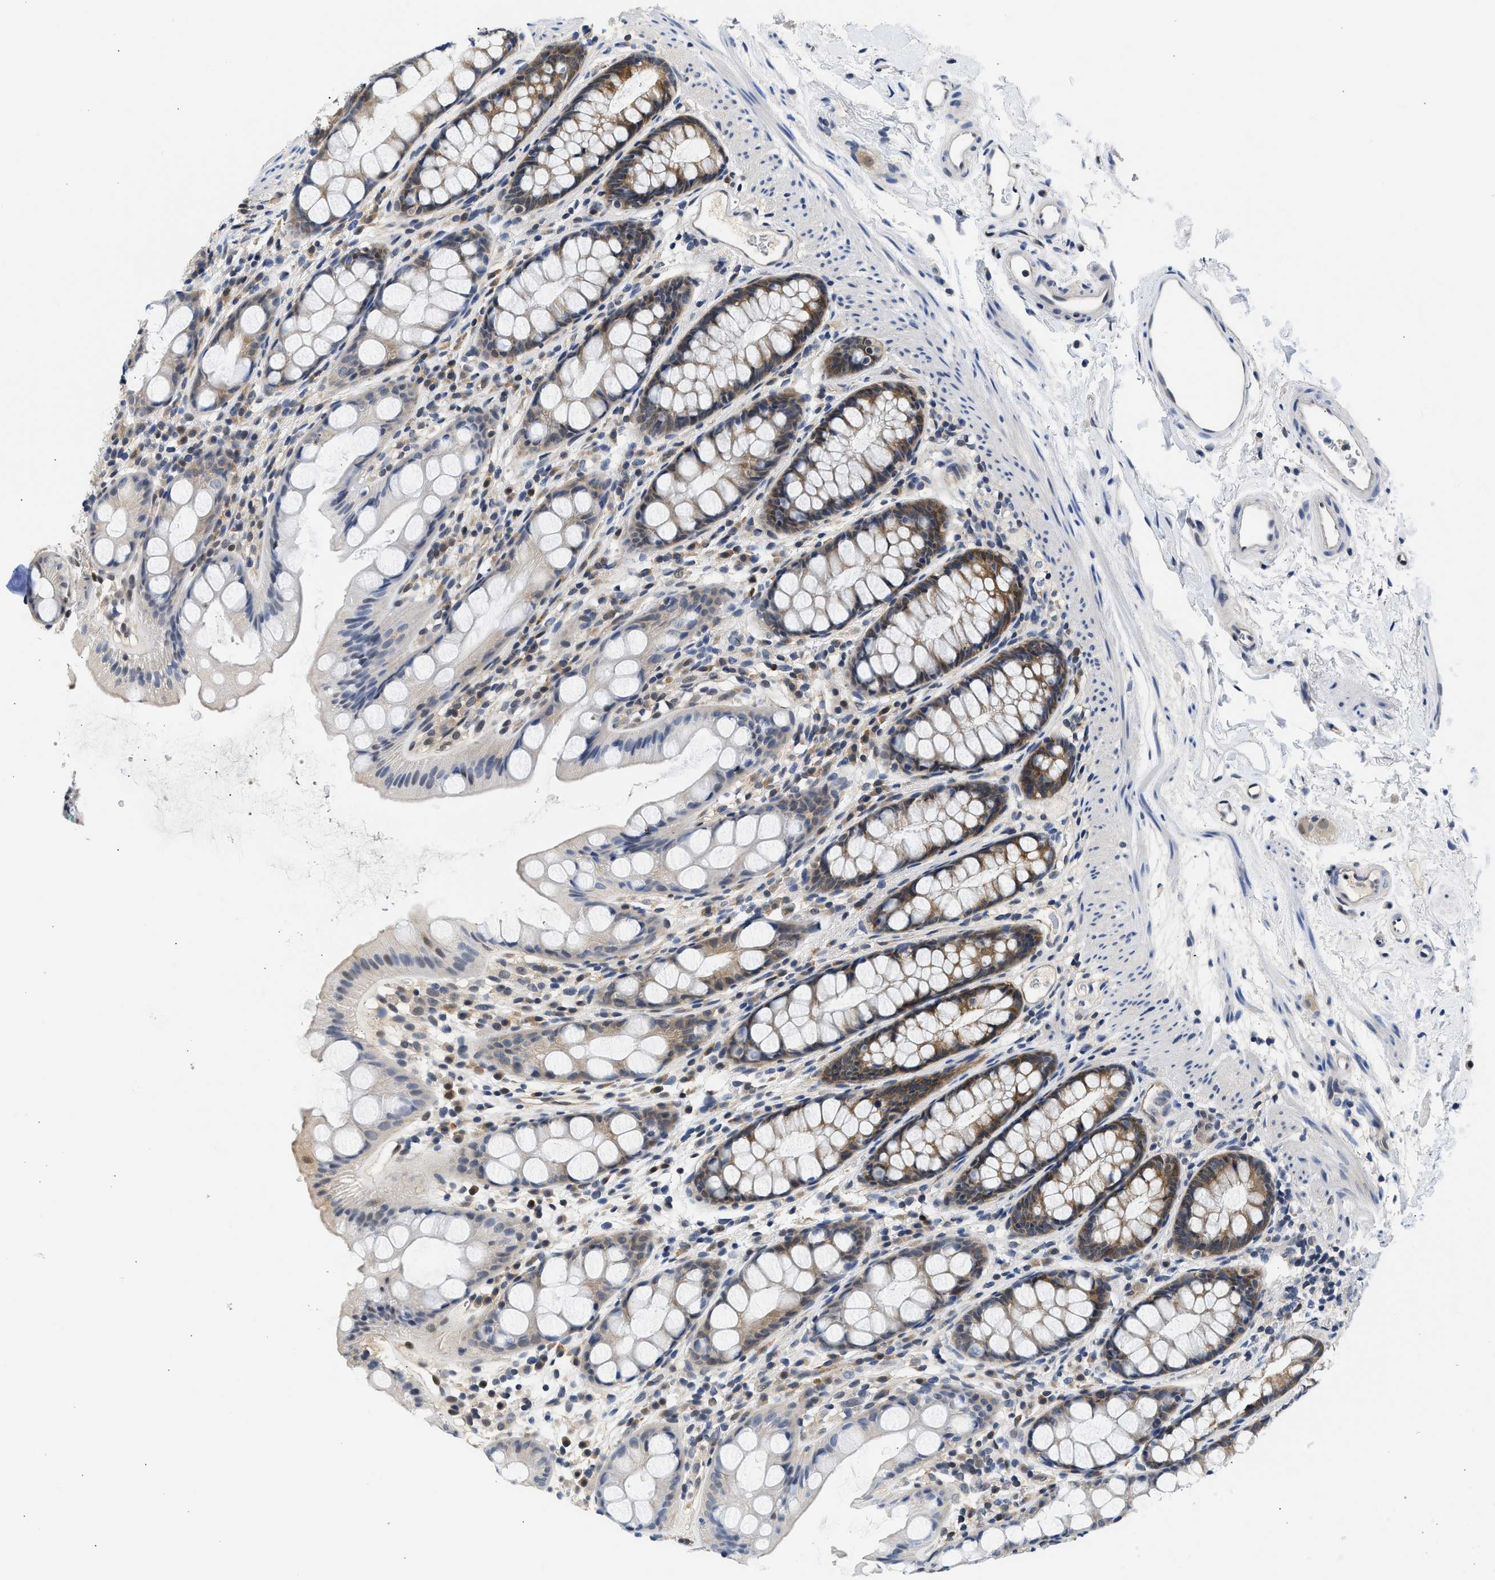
{"staining": {"intensity": "moderate", "quantity": "25%-75%", "location": "cytoplasmic/membranous"}, "tissue": "rectum", "cell_type": "Glandular cells", "image_type": "normal", "snomed": [{"axis": "morphology", "description": "Normal tissue, NOS"}, {"axis": "topography", "description": "Rectum"}], "caption": "IHC of unremarkable human rectum exhibits medium levels of moderate cytoplasmic/membranous staining in about 25%-75% of glandular cells.", "gene": "XPO5", "patient": {"sex": "female", "age": 65}}